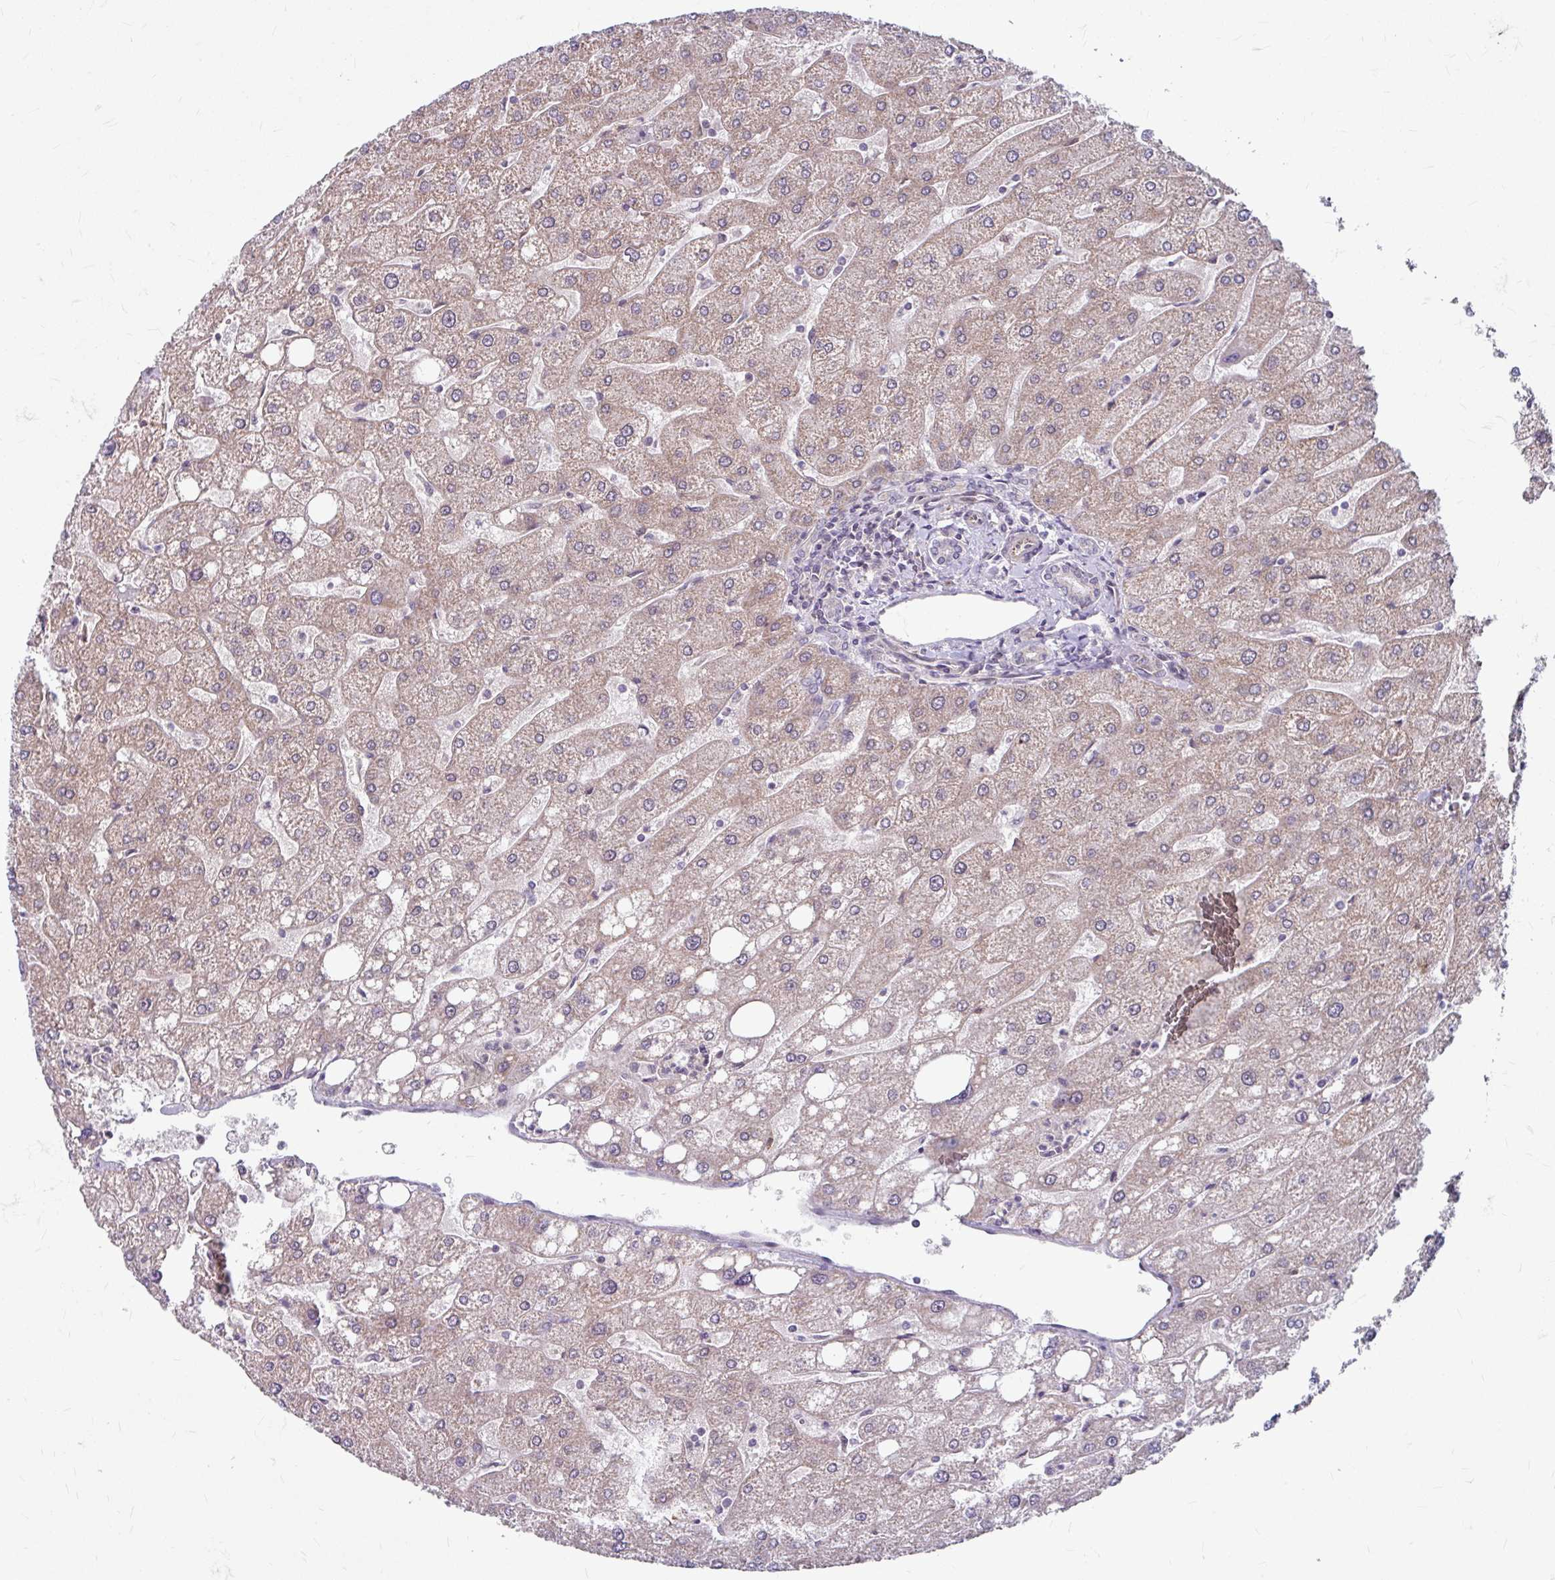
{"staining": {"intensity": "negative", "quantity": "none", "location": "none"}, "tissue": "liver", "cell_type": "Cholangiocytes", "image_type": "normal", "snomed": [{"axis": "morphology", "description": "Normal tissue, NOS"}, {"axis": "topography", "description": "Liver"}], "caption": "A histopathology image of liver stained for a protein shows no brown staining in cholangiocytes.", "gene": "DAAM2", "patient": {"sex": "male", "age": 67}}